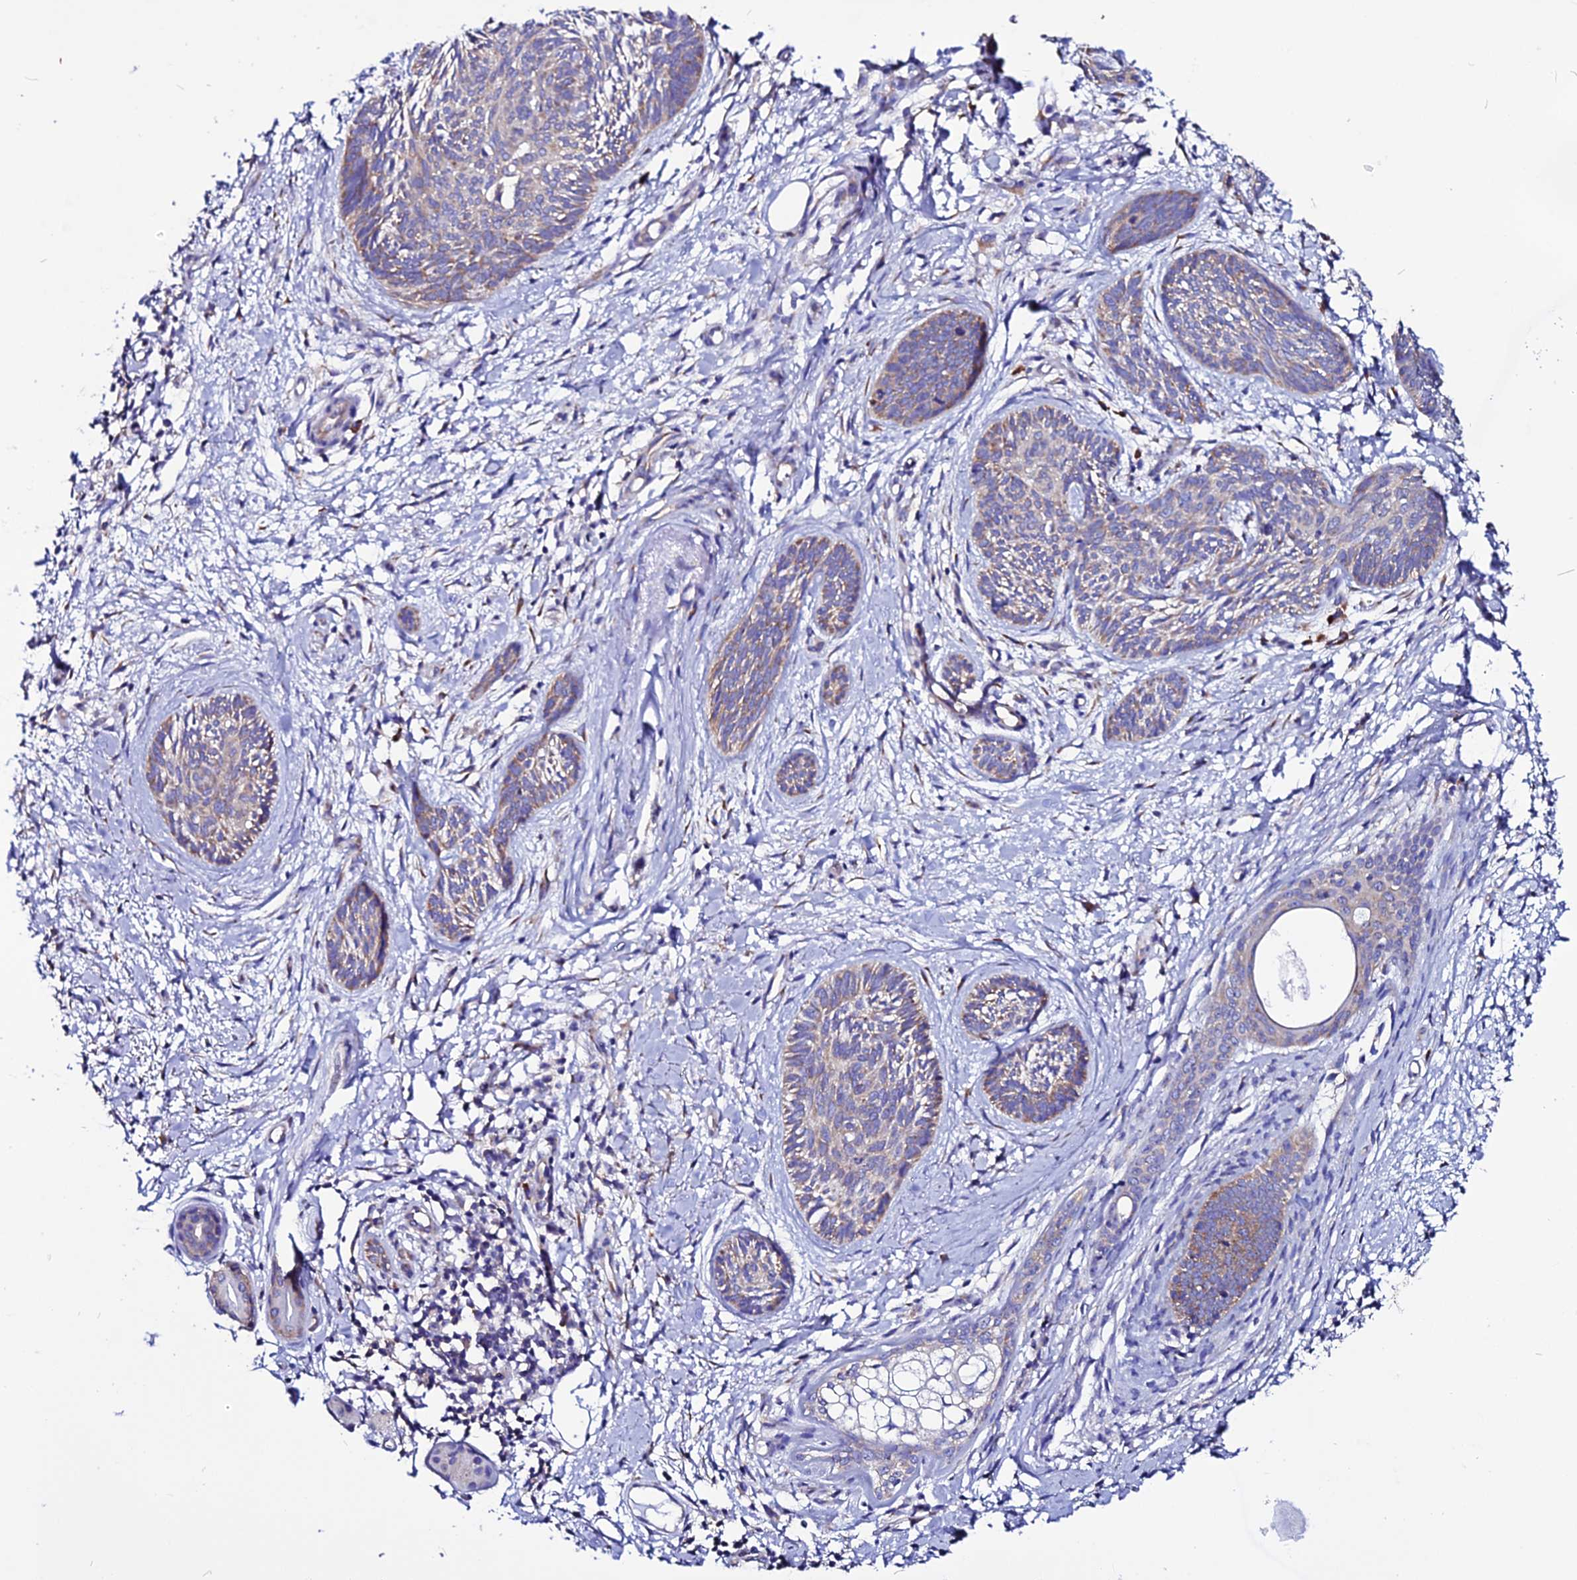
{"staining": {"intensity": "moderate", "quantity": "25%-75%", "location": "cytoplasmic/membranous"}, "tissue": "skin cancer", "cell_type": "Tumor cells", "image_type": "cancer", "snomed": [{"axis": "morphology", "description": "Basal cell carcinoma"}, {"axis": "topography", "description": "Skin"}], "caption": "A brown stain highlights moderate cytoplasmic/membranous staining of a protein in human basal cell carcinoma (skin) tumor cells.", "gene": "EEF1G", "patient": {"sex": "female", "age": 81}}